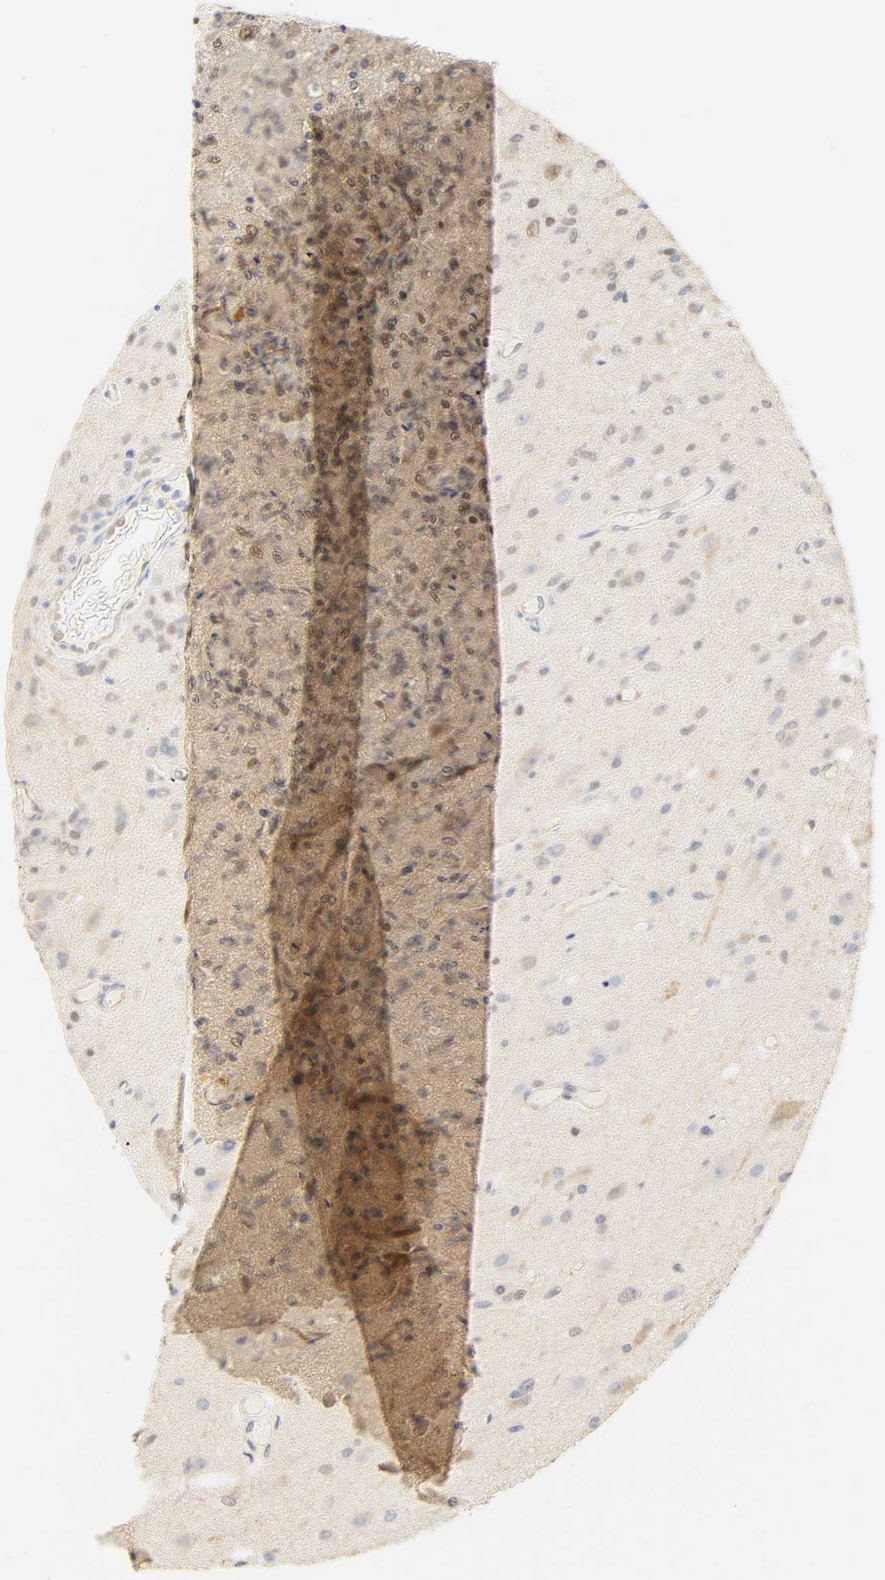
{"staining": {"intensity": "negative", "quantity": "none", "location": "none"}, "tissue": "glioma", "cell_type": "Tumor cells", "image_type": "cancer", "snomed": [{"axis": "morphology", "description": "Normal tissue, NOS"}, {"axis": "morphology", "description": "Glioma, malignant, High grade"}, {"axis": "topography", "description": "Cerebral cortex"}], "caption": "Tumor cells show no significant protein staining in malignant glioma (high-grade).", "gene": "BORCS8-MEF2B", "patient": {"sex": "male", "age": 77}}